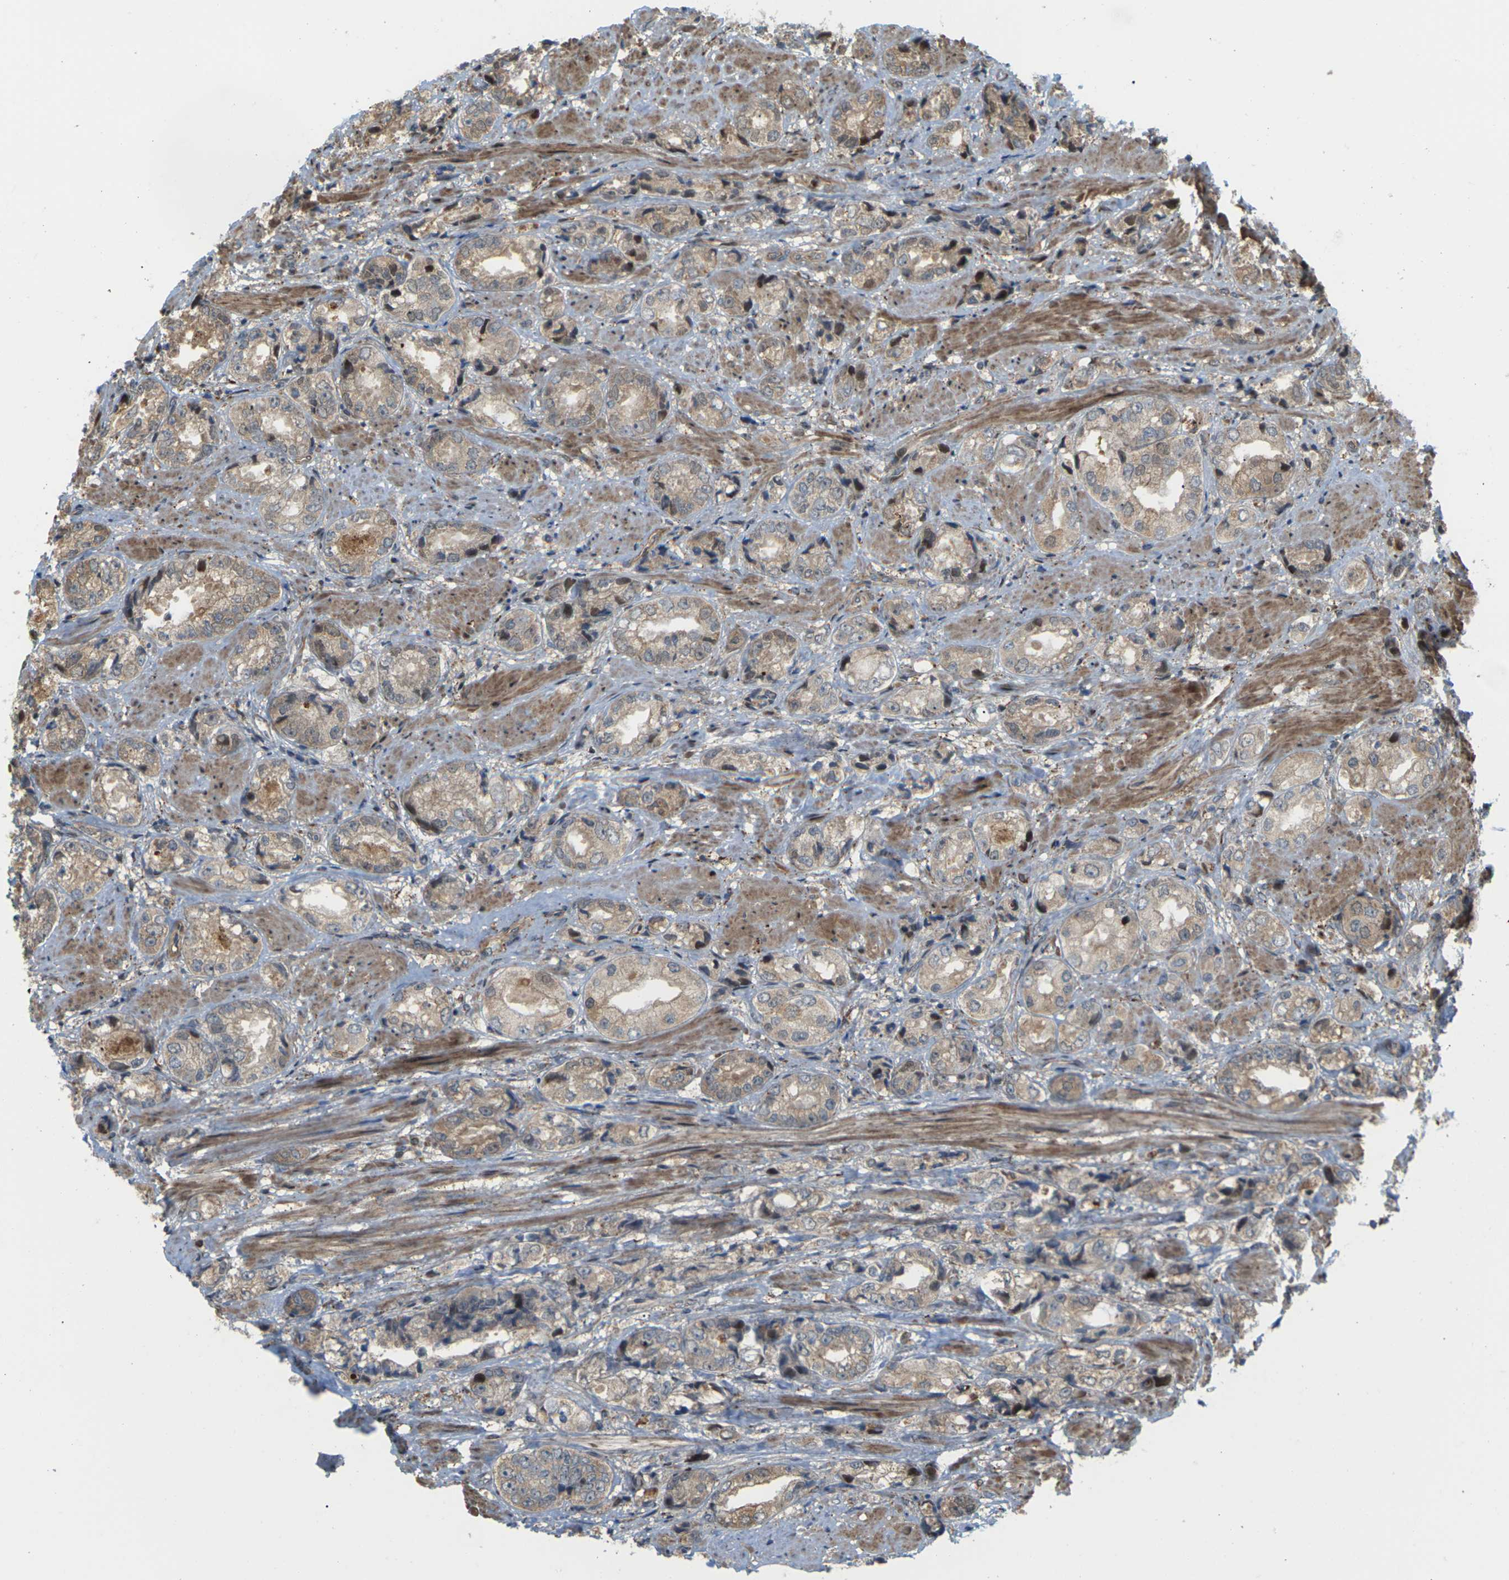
{"staining": {"intensity": "weak", "quantity": ">75%", "location": "cytoplasmic/membranous"}, "tissue": "prostate cancer", "cell_type": "Tumor cells", "image_type": "cancer", "snomed": [{"axis": "morphology", "description": "Adenocarcinoma, High grade"}, {"axis": "topography", "description": "Prostate"}], "caption": "A brown stain highlights weak cytoplasmic/membranous positivity of a protein in human prostate adenocarcinoma (high-grade) tumor cells.", "gene": "ROBO1", "patient": {"sex": "male", "age": 61}}